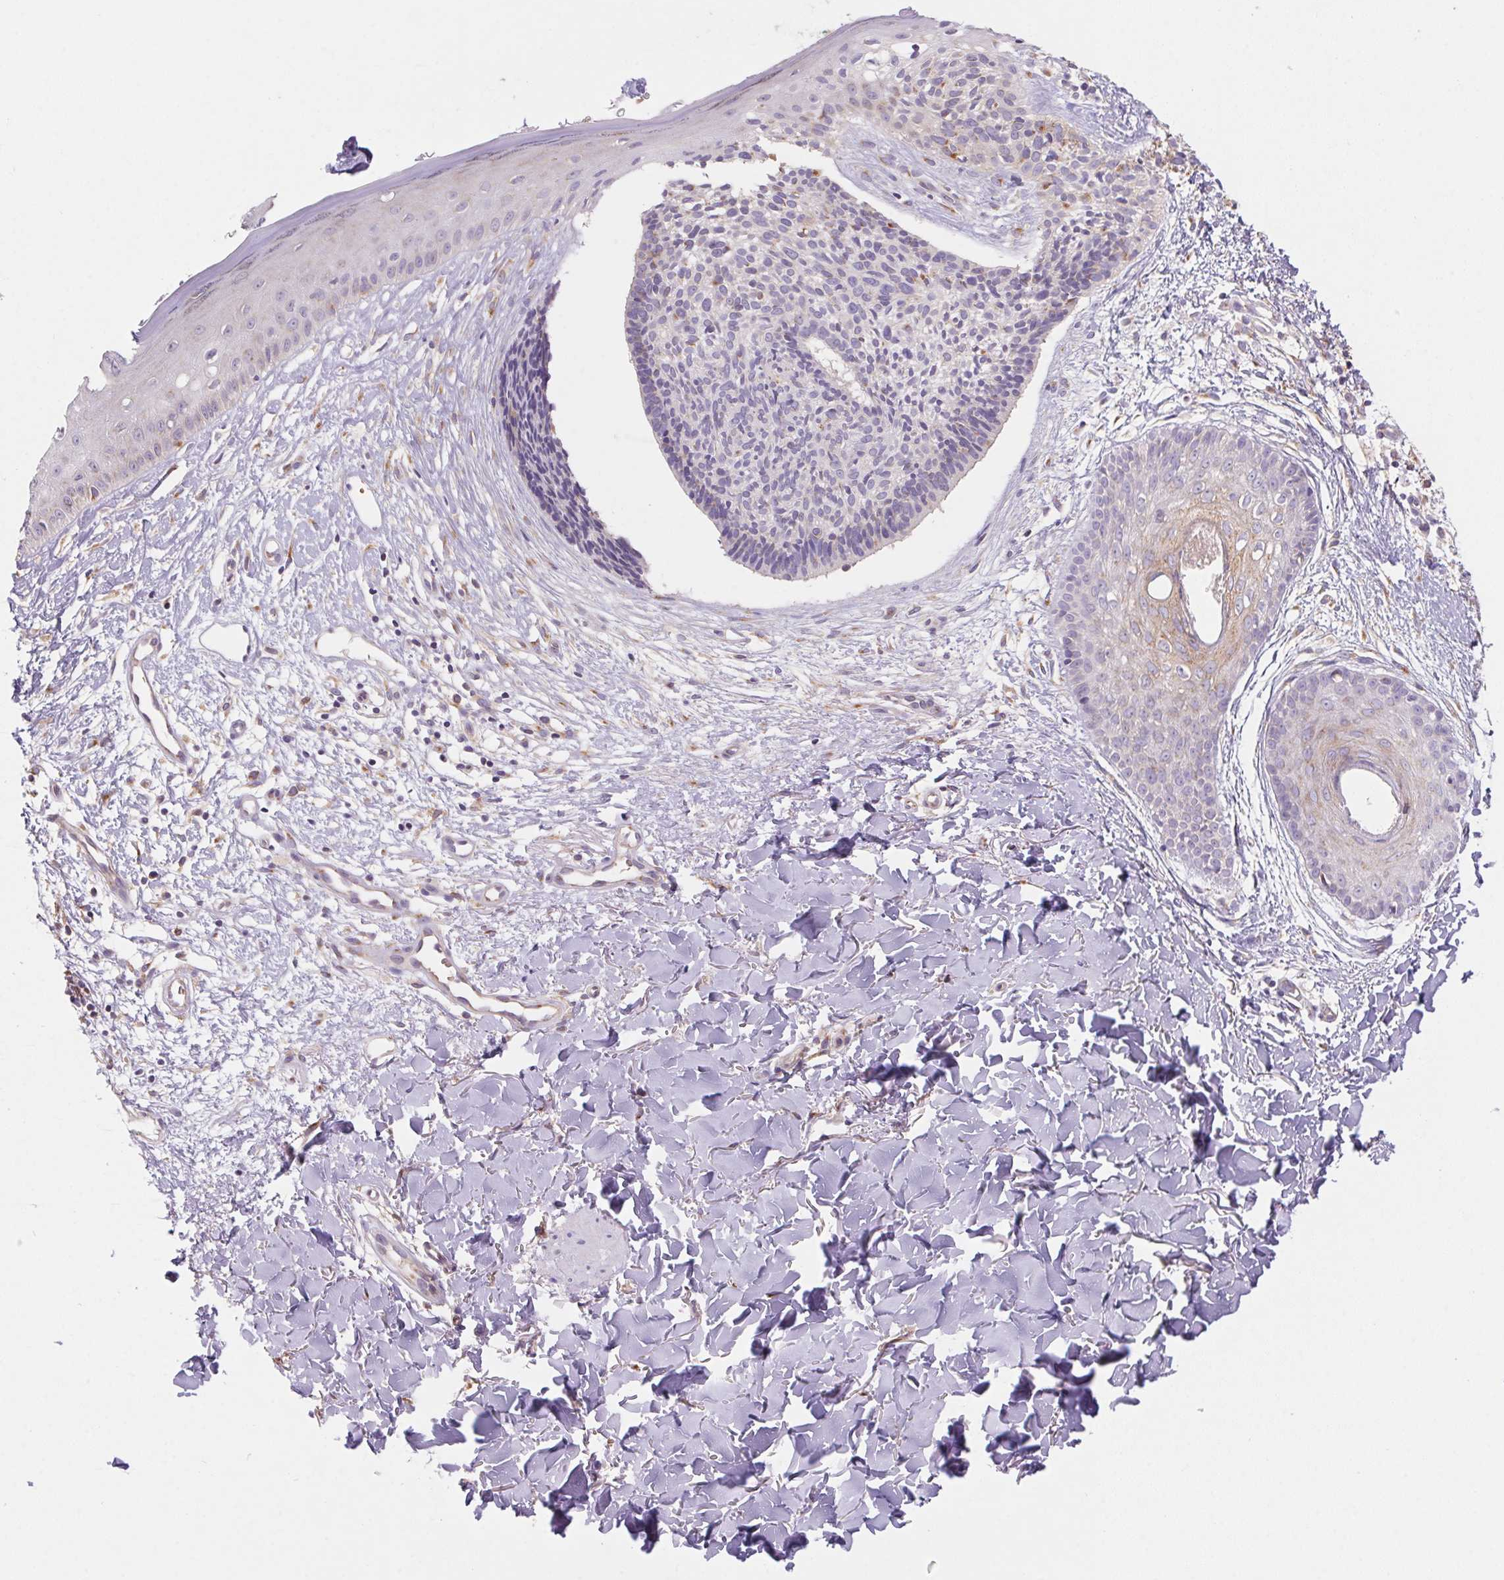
{"staining": {"intensity": "weak", "quantity": "<25%", "location": "cytoplasmic/membranous"}, "tissue": "skin cancer", "cell_type": "Tumor cells", "image_type": "cancer", "snomed": [{"axis": "morphology", "description": "Basal cell carcinoma"}, {"axis": "topography", "description": "Skin"}], "caption": "The immunohistochemistry micrograph has no significant positivity in tumor cells of skin basal cell carcinoma tissue. (Stains: DAB (3,3'-diaminobenzidine) IHC with hematoxylin counter stain, Microscopy: brightfield microscopy at high magnification).", "gene": "RAB1A", "patient": {"sex": "male", "age": 51}}